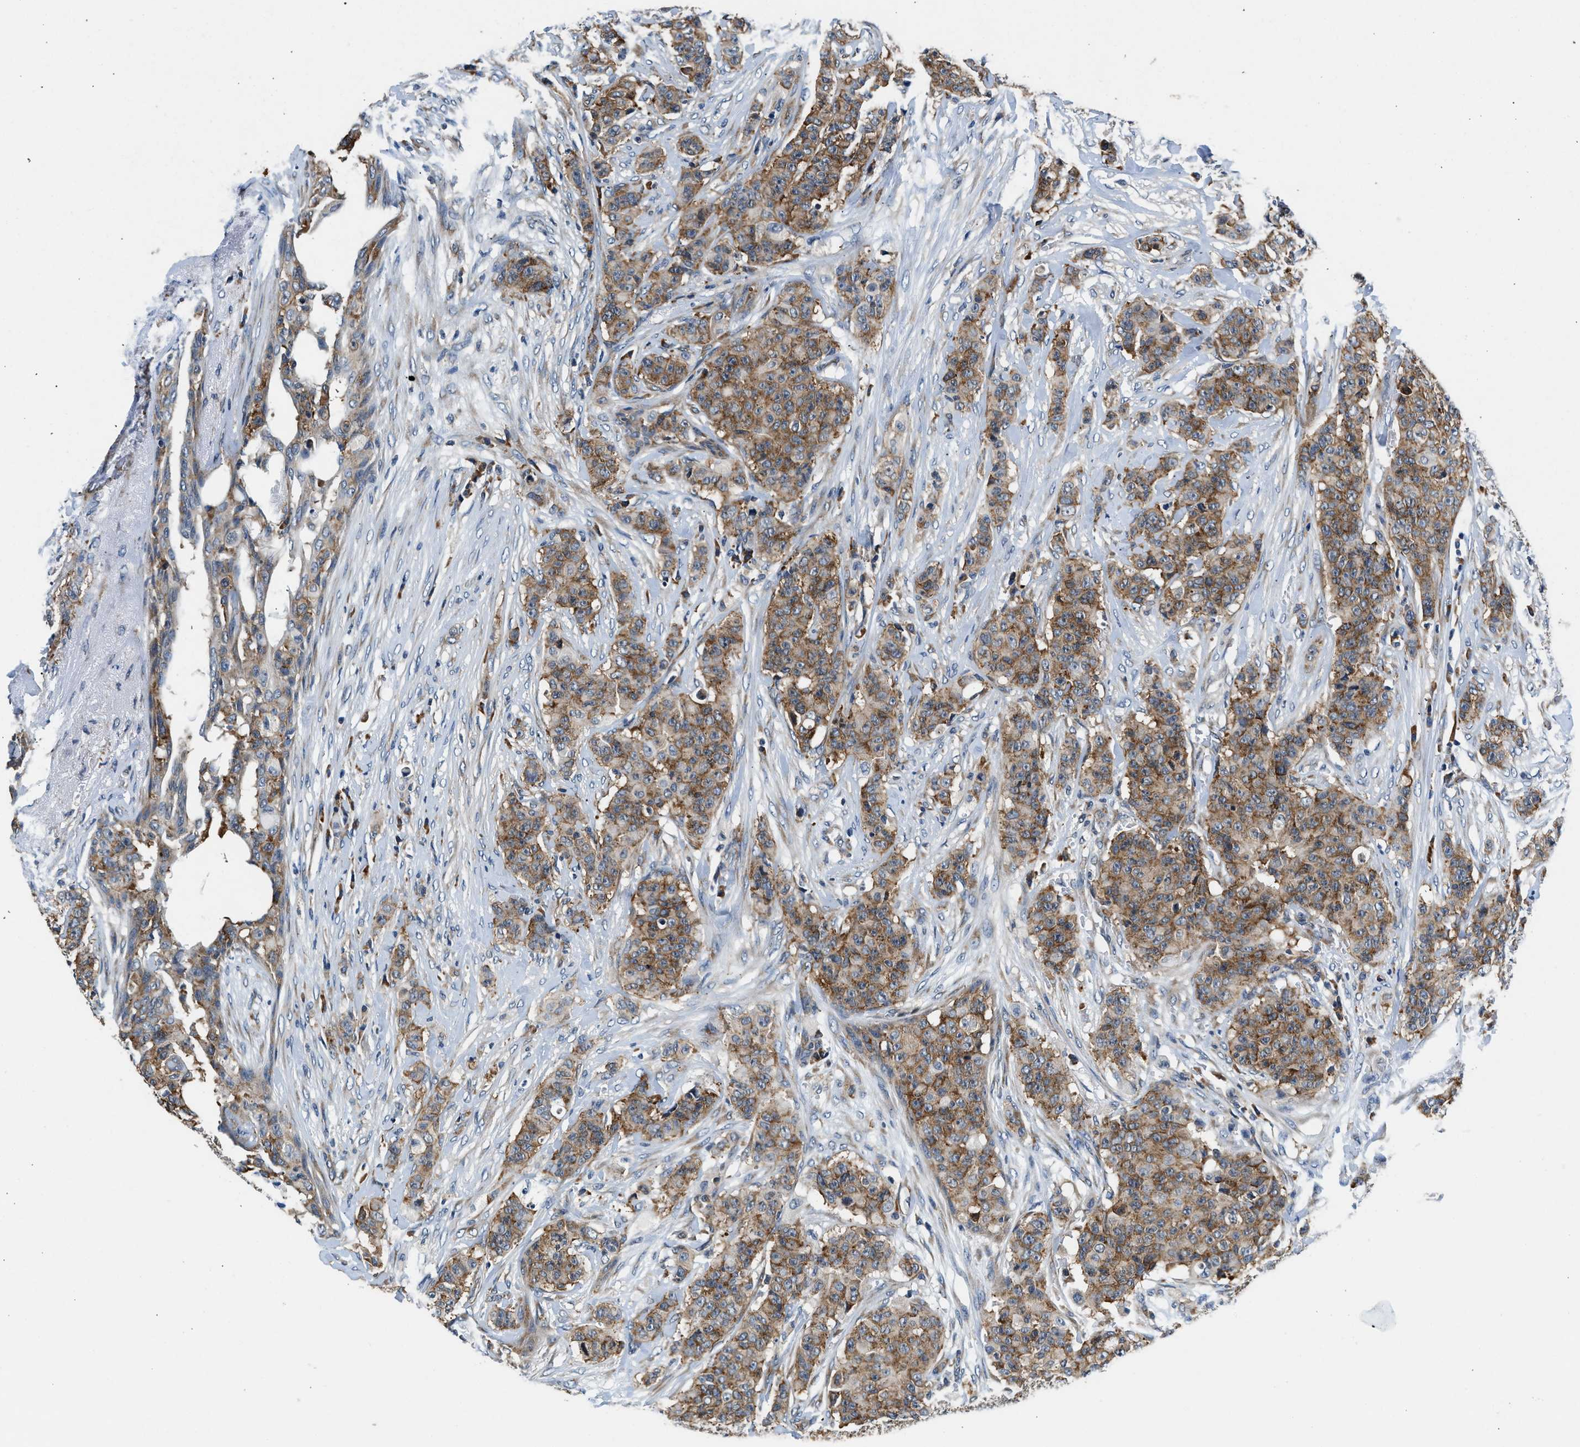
{"staining": {"intensity": "moderate", "quantity": ">75%", "location": "cytoplasmic/membranous"}, "tissue": "breast cancer", "cell_type": "Tumor cells", "image_type": "cancer", "snomed": [{"axis": "morphology", "description": "Normal tissue, NOS"}, {"axis": "morphology", "description": "Duct carcinoma"}, {"axis": "topography", "description": "Breast"}], "caption": "A medium amount of moderate cytoplasmic/membranous expression is identified in about >75% of tumor cells in breast cancer (infiltrating ductal carcinoma) tissue.", "gene": "PA2G4", "patient": {"sex": "female", "age": 40}}